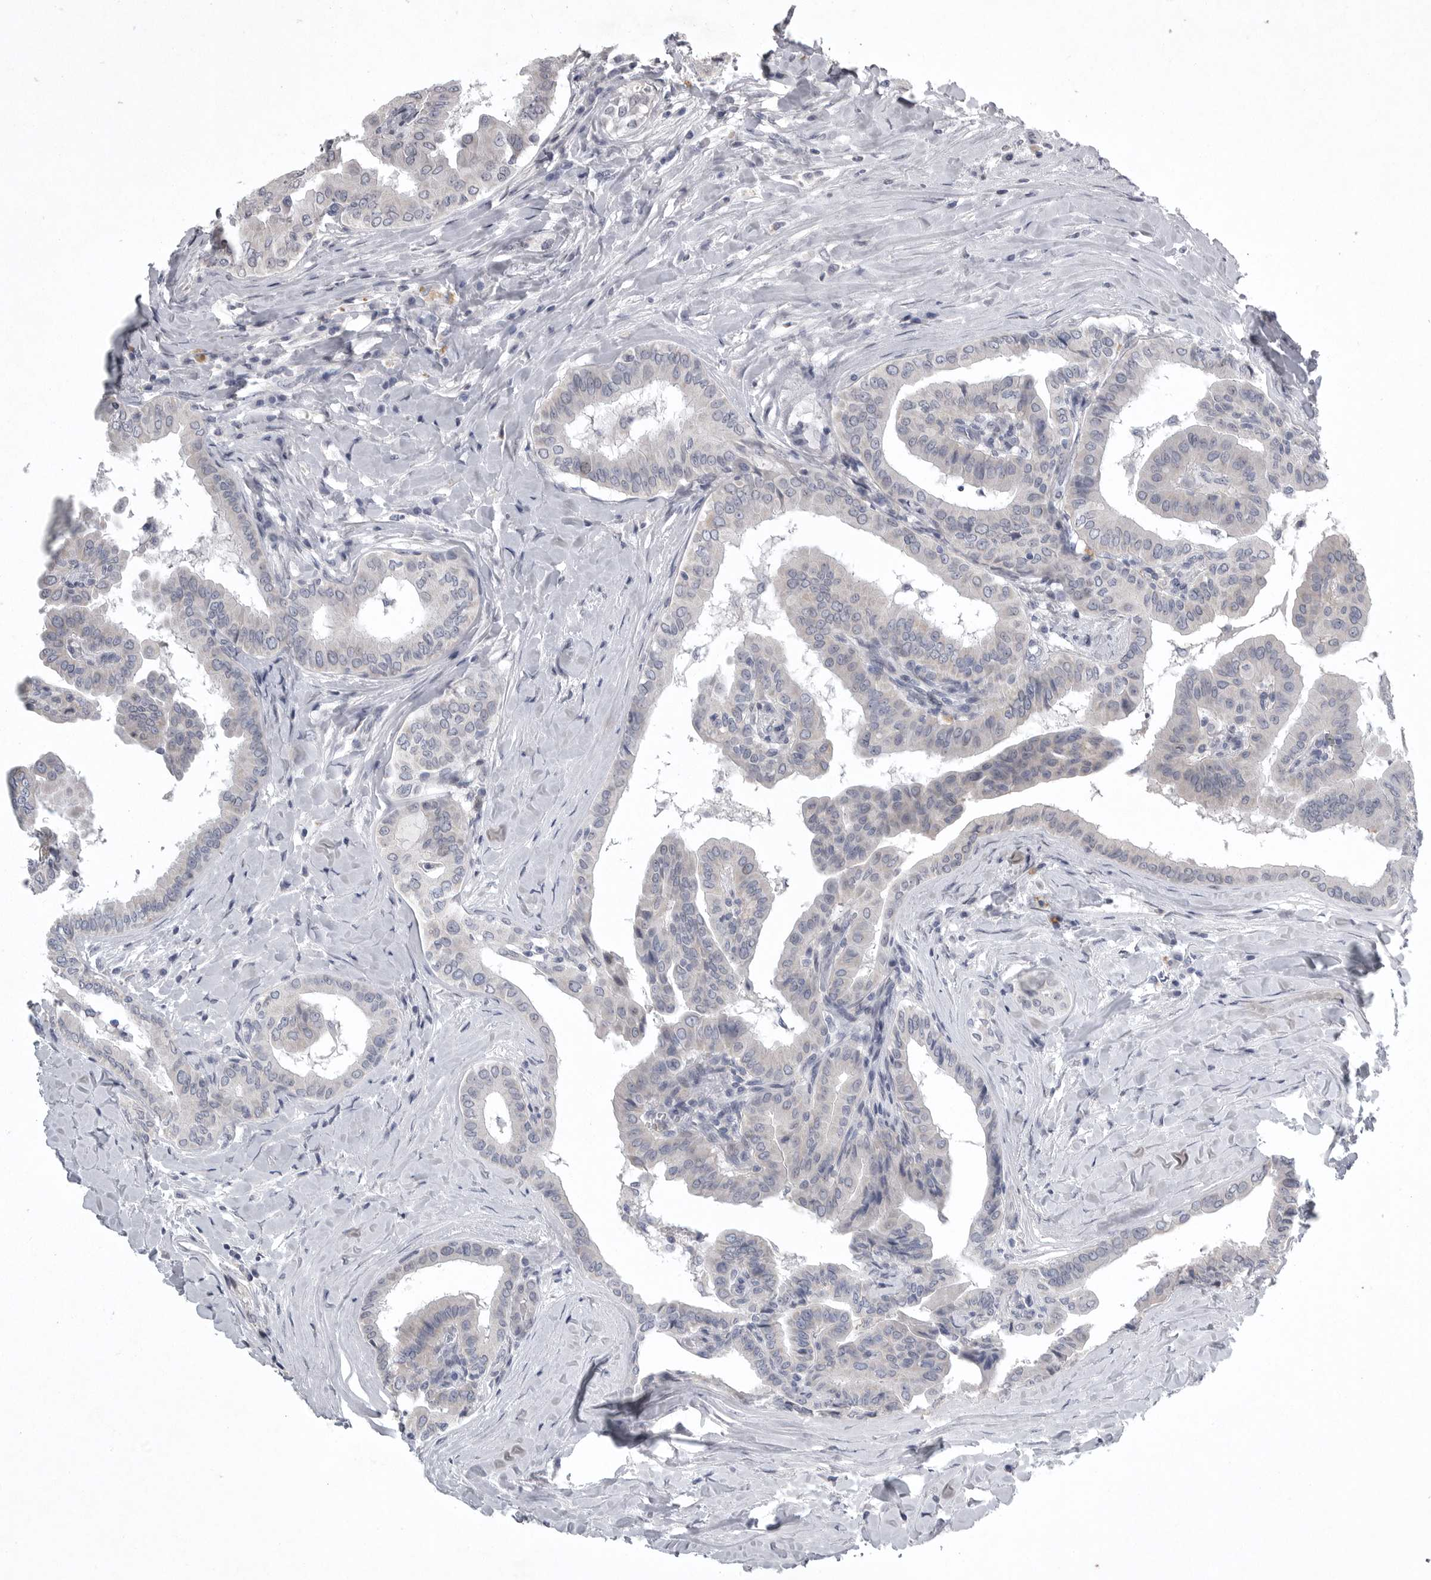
{"staining": {"intensity": "negative", "quantity": "none", "location": "none"}, "tissue": "thyroid cancer", "cell_type": "Tumor cells", "image_type": "cancer", "snomed": [{"axis": "morphology", "description": "Papillary adenocarcinoma, NOS"}, {"axis": "topography", "description": "Thyroid gland"}], "caption": "This is a micrograph of immunohistochemistry staining of thyroid cancer, which shows no staining in tumor cells.", "gene": "CRP", "patient": {"sex": "male", "age": 33}}